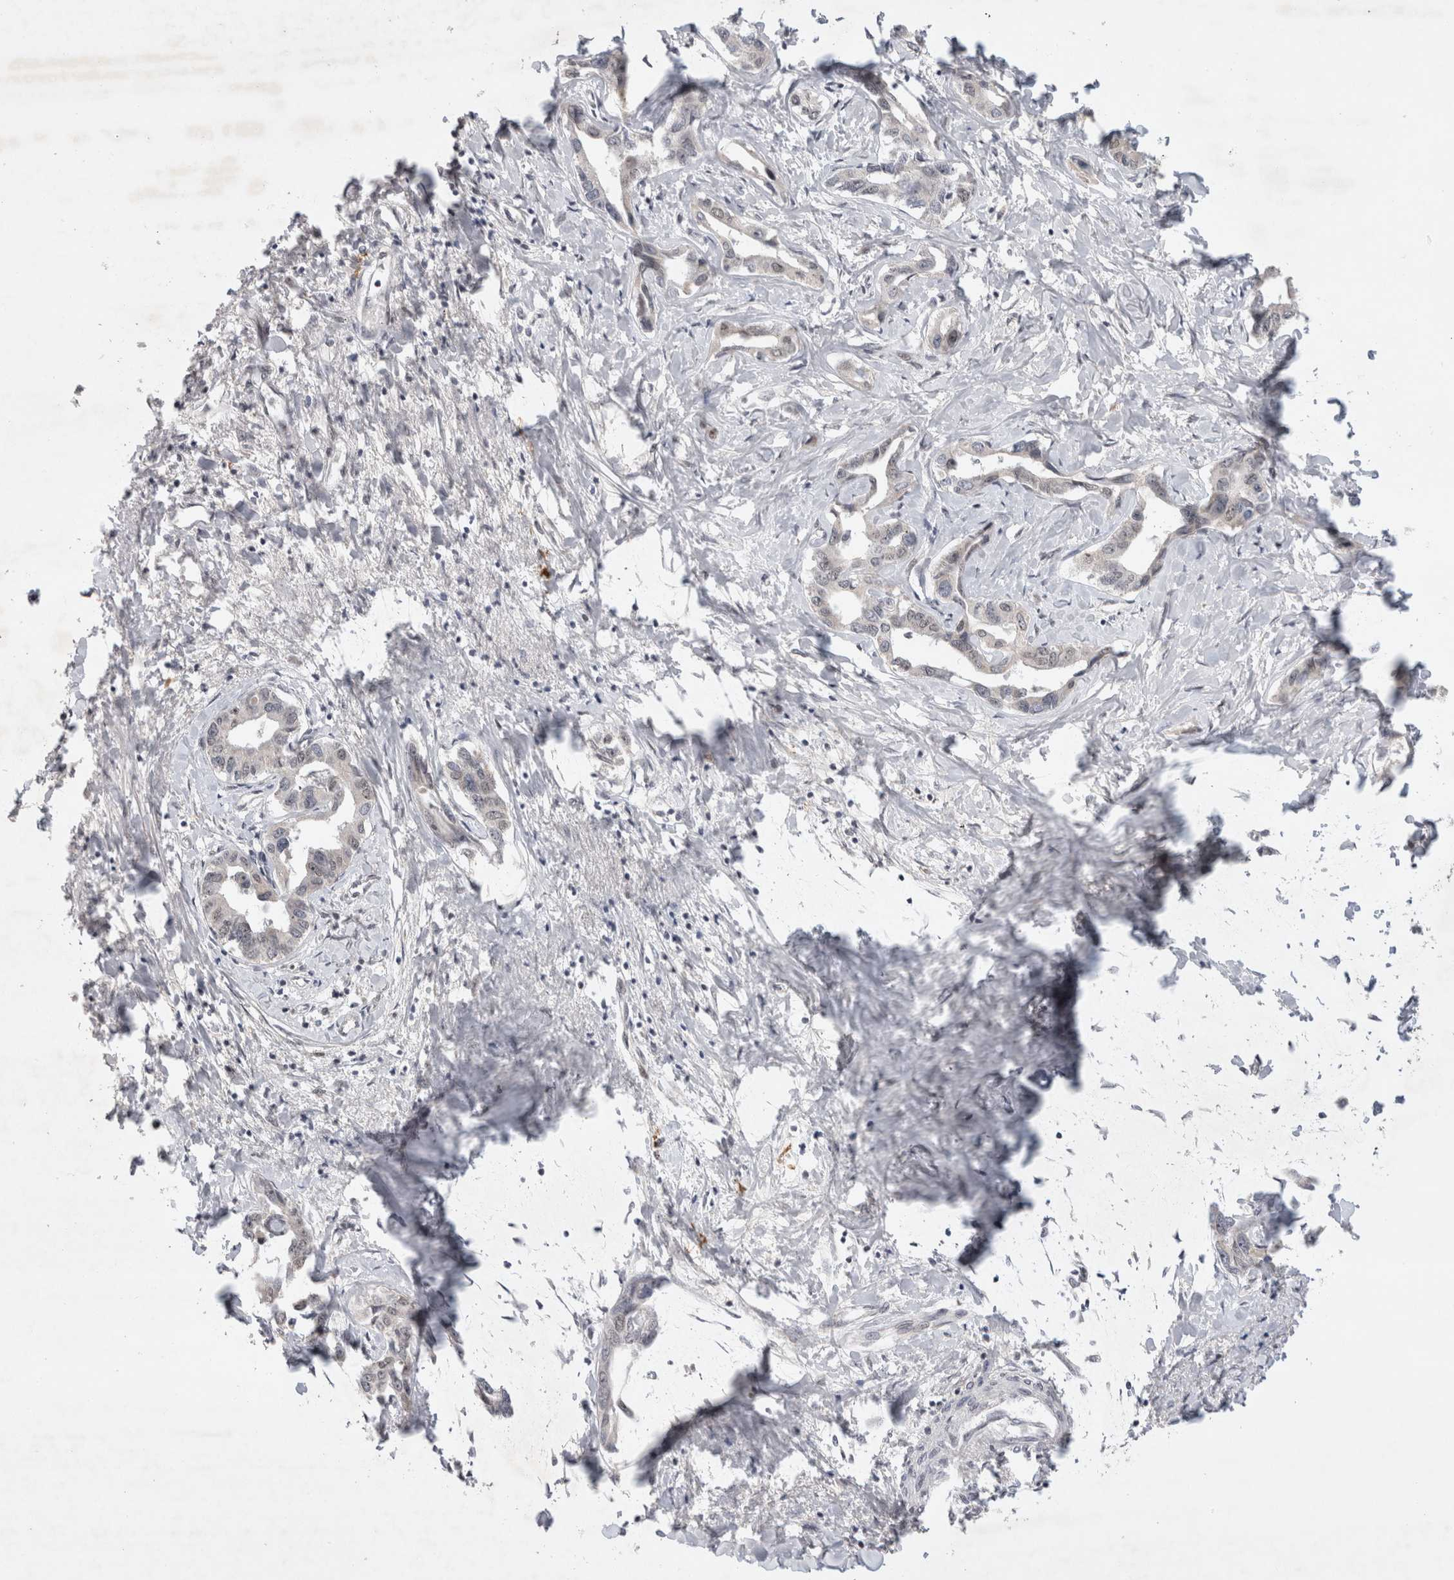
{"staining": {"intensity": "negative", "quantity": "none", "location": "none"}, "tissue": "liver cancer", "cell_type": "Tumor cells", "image_type": "cancer", "snomed": [{"axis": "morphology", "description": "Cholangiocarcinoma"}, {"axis": "topography", "description": "Liver"}], "caption": "Tumor cells show no significant protein positivity in liver cancer.", "gene": "HESX1", "patient": {"sex": "male", "age": 59}}